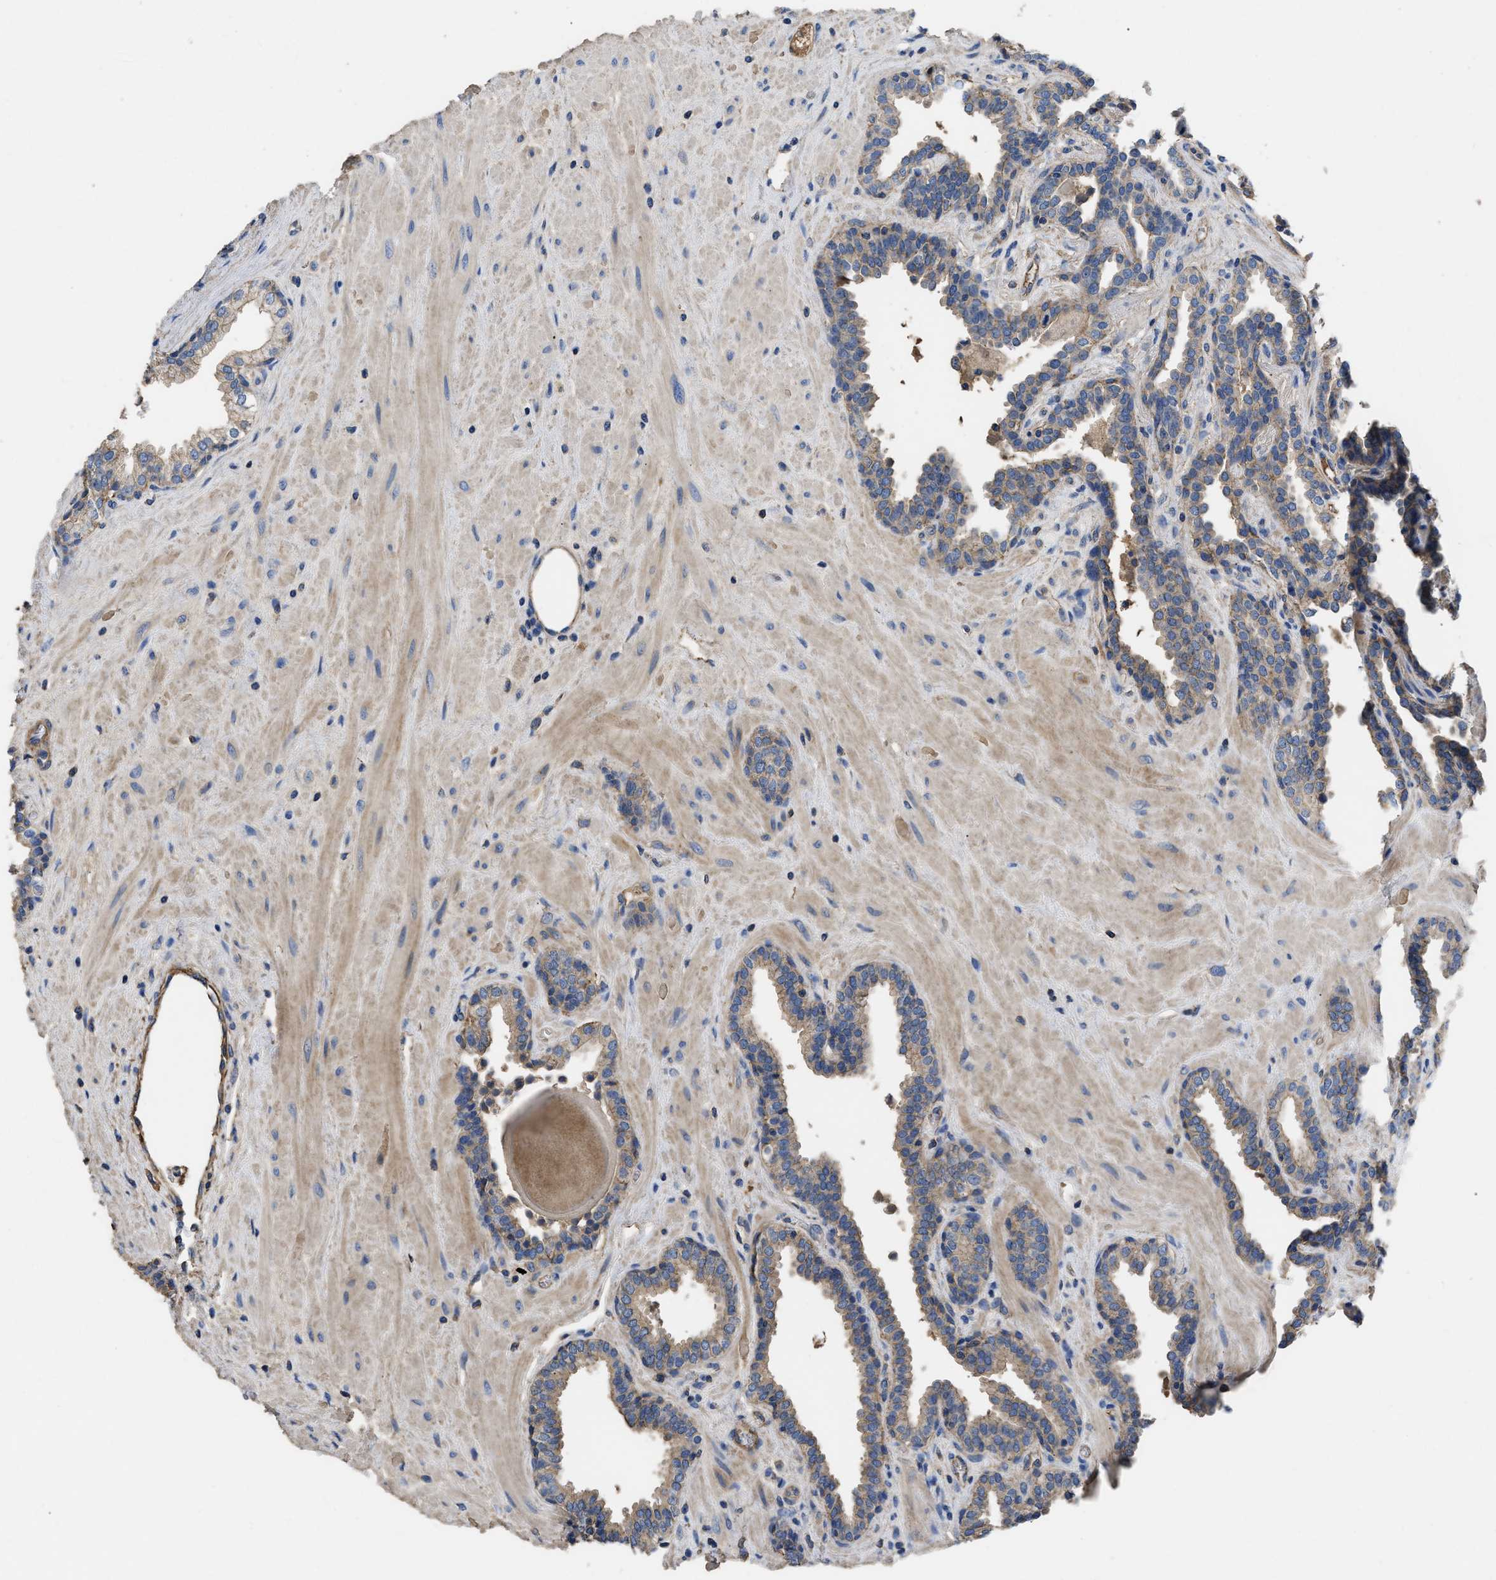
{"staining": {"intensity": "weak", "quantity": "<25%", "location": "cytoplasmic/membranous"}, "tissue": "prostate", "cell_type": "Glandular cells", "image_type": "normal", "snomed": [{"axis": "morphology", "description": "Normal tissue, NOS"}, {"axis": "topography", "description": "Prostate"}], "caption": "High power microscopy image of an immunohistochemistry photomicrograph of normal prostate, revealing no significant expression in glandular cells. (Stains: DAB immunohistochemistry (IHC) with hematoxylin counter stain, Microscopy: brightfield microscopy at high magnification).", "gene": "USP4", "patient": {"sex": "male", "age": 51}}